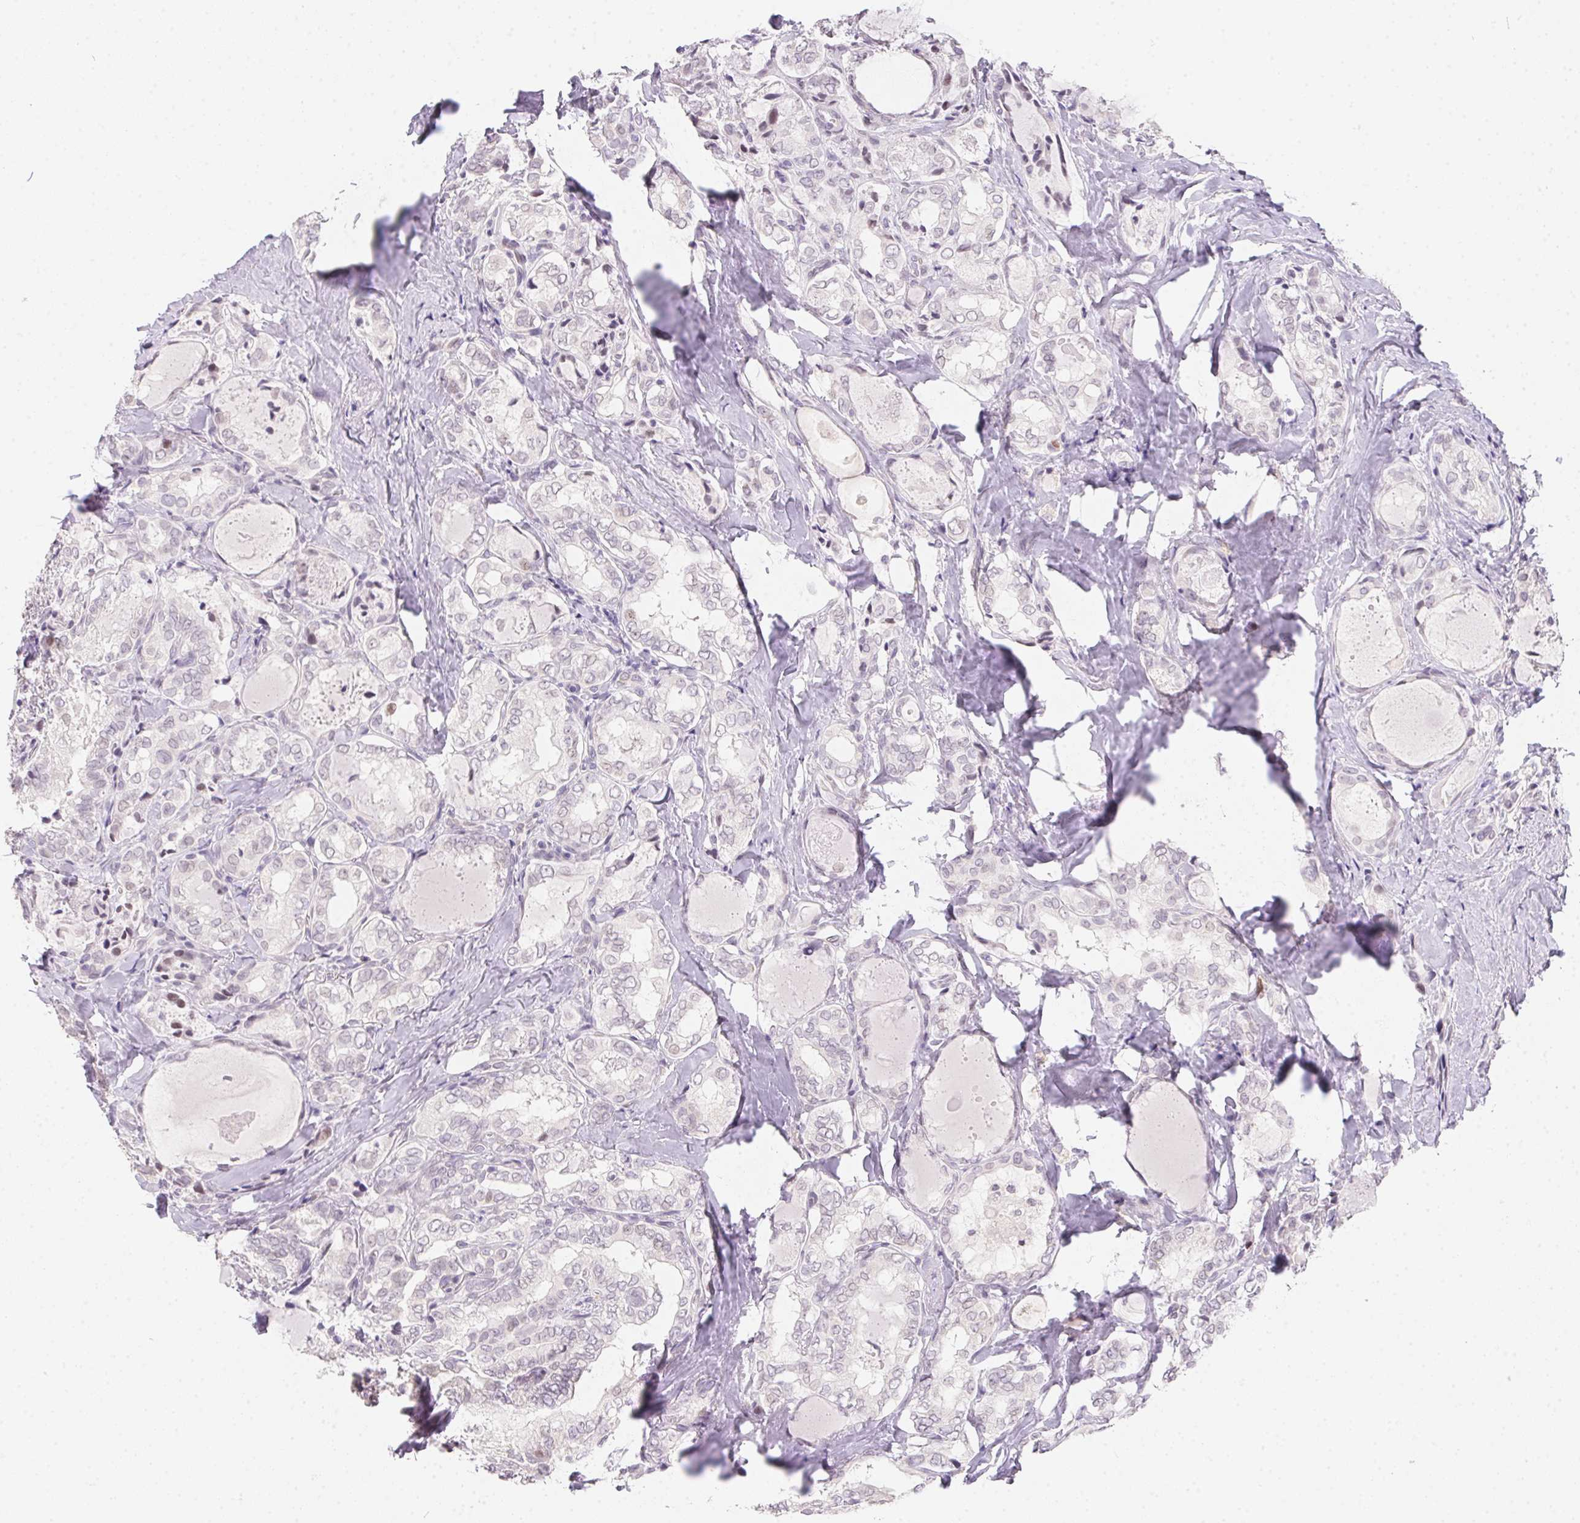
{"staining": {"intensity": "negative", "quantity": "none", "location": "none"}, "tissue": "thyroid cancer", "cell_type": "Tumor cells", "image_type": "cancer", "snomed": [{"axis": "morphology", "description": "Papillary adenocarcinoma, NOS"}, {"axis": "topography", "description": "Thyroid gland"}], "caption": "The IHC photomicrograph has no significant expression in tumor cells of papillary adenocarcinoma (thyroid) tissue.", "gene": "MORC1", "patient": {"sex": "female", "age": 75}}